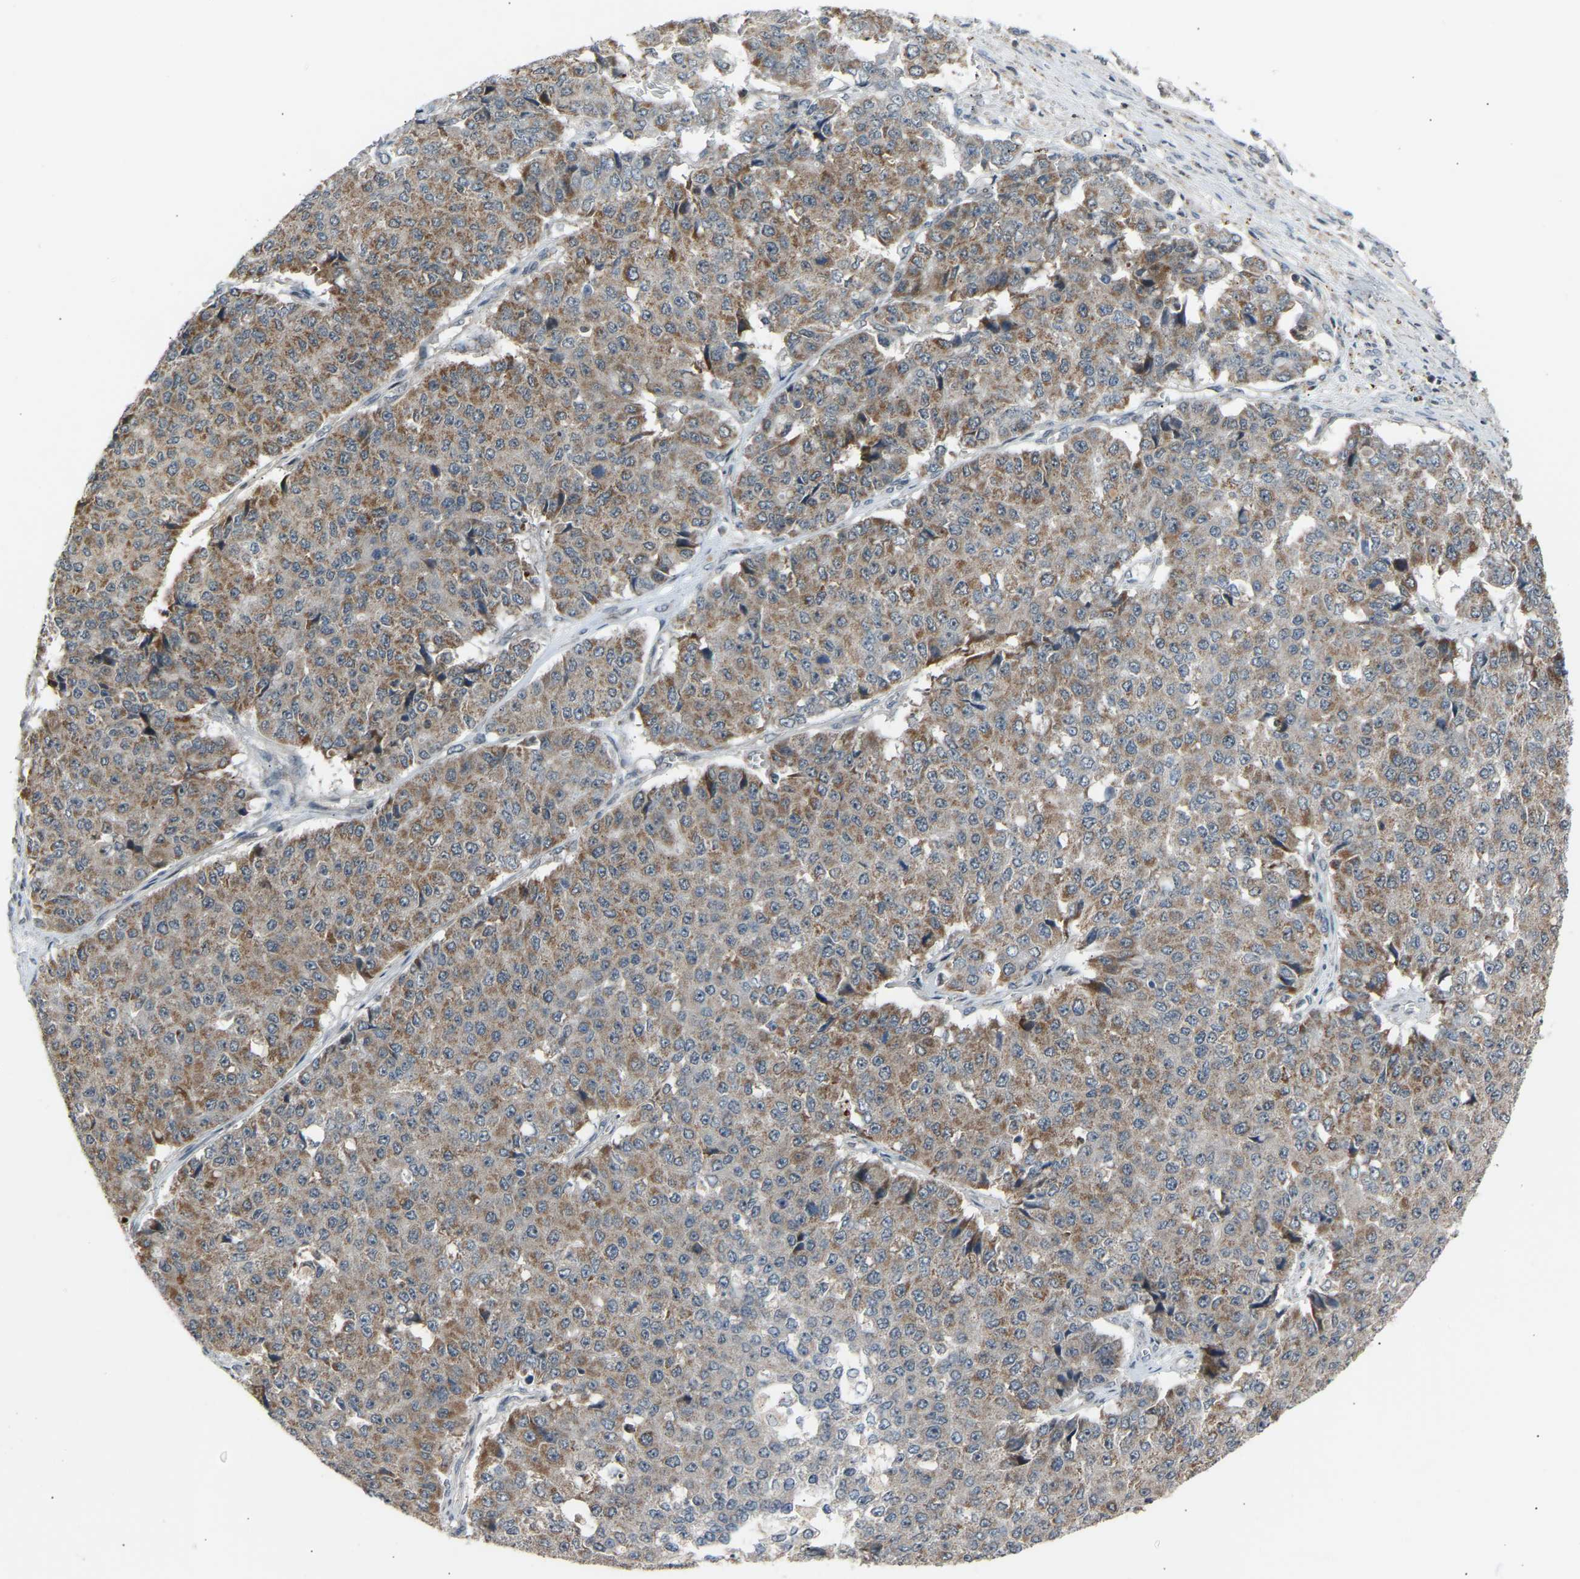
{"staining": {"intensity": "moderate", "quantity": ">75%", "location": "cytoplasmic/membranous"}, "tissue": "pancreatic cancer", "cell_type": "Tumor cells", "image_type": "cancer", "snomed": [{"axis": "morphology", "description": "Adenocarcinoma, NOS"}, {"axis": "topography", "description": "Pancreas"}], "caption": "Protein staining demonstrates moderate cytoplasmic/membranous positivity in approximately >75% of tumor cells in pancreatic adenocarcinoma.", "gene": "SLIRP", "patient": {"sex": "male", "age": 50}}